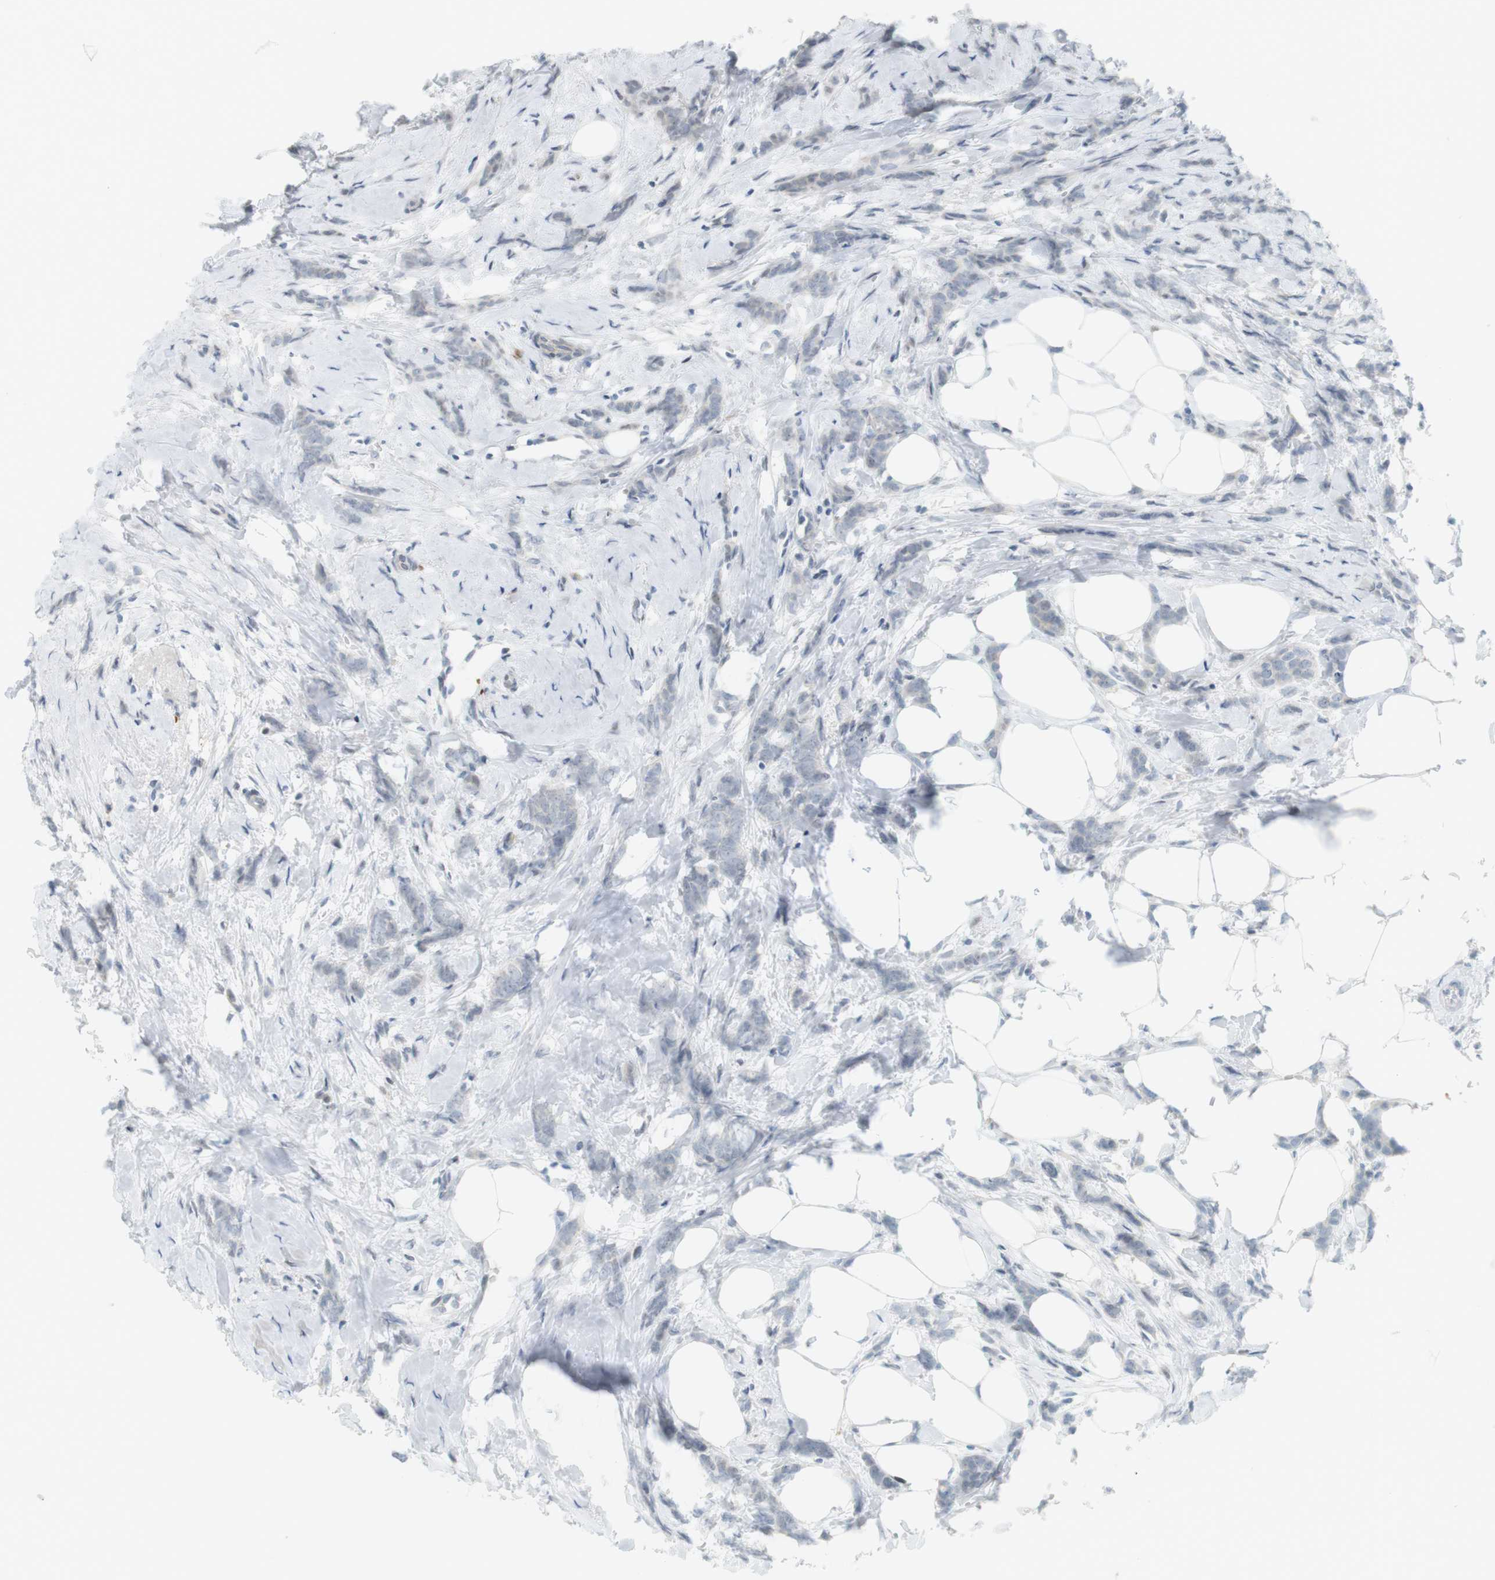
{"staining": {"intensity": "negative", "quantity": "none", "location": "none"}, "tissue": "breast cancer", "cell_type": "Tumor cells", "image_type": "cancer", "snomed": [{"axis": "morphology", "description": "Lobular carcinoma, in situ"}, {"axis": "morphology", "description": "Lobular carcinoma"}, {"axis": "topography", "description": "Breast"}], "caption": "The micrograph reveals no significant expression in tumor cells of breast cancer.", "gene": "DMC1", "patient": {"sex": "female", "age": 41}}